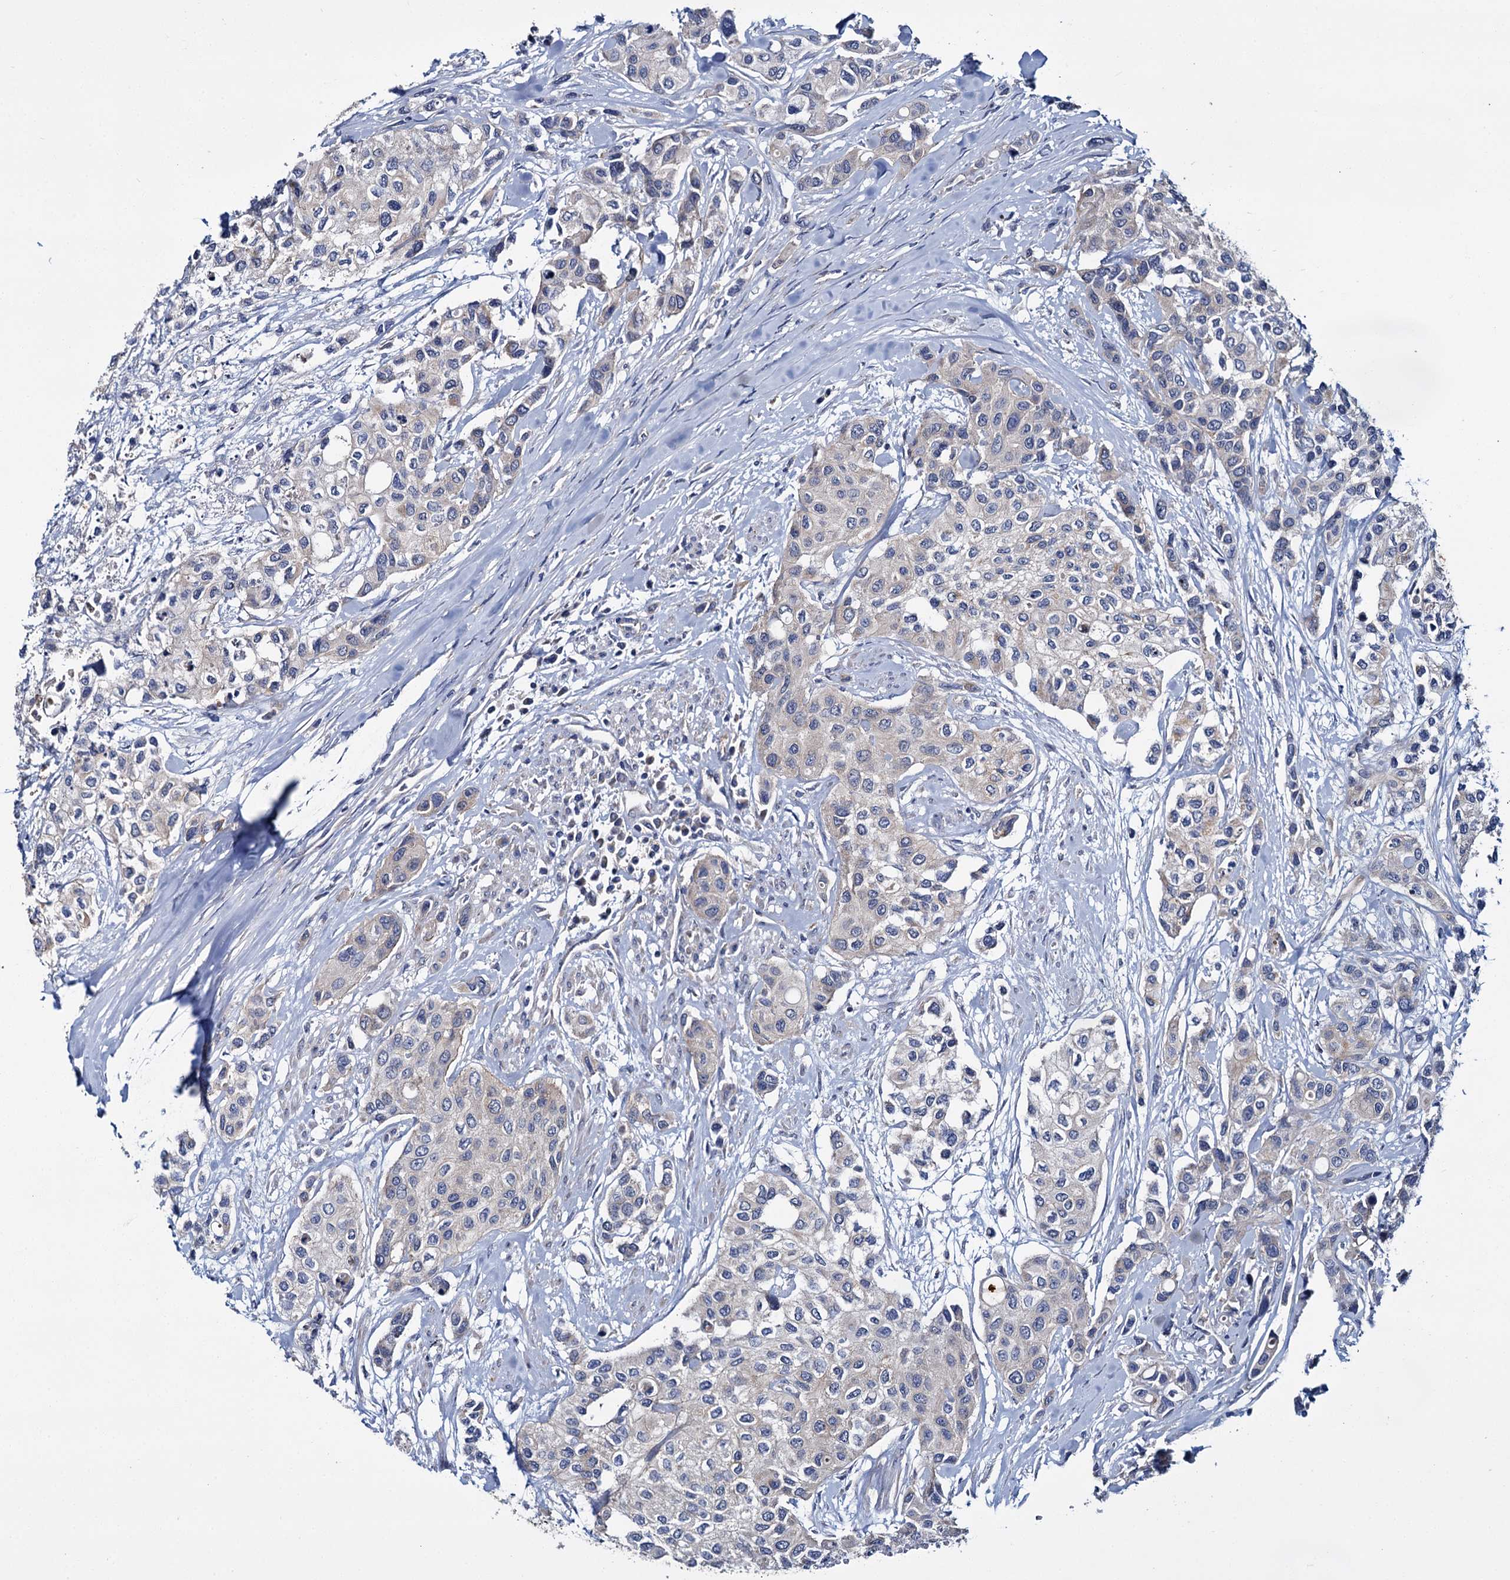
{"staining": {"intensity": "weak", "quantity": "<25%", "location": "cytoplasmic/membranous"}, "tissue": "urothelial cancer", "cell_type": "Tumor cells", "image_type": "cancer", "snomed": [{"axis": "morphology", "description": "Normal tissue, NOS"}, {"axis": "morphology", "description": "Urothelial carcinoma, High grade"}, {"axis": "topography", "description": "Vascular tissue"}, {"axis": "topography", "description": "Urinary bladder"}], "caption": "High power microscopy histopathology image of an immunohistochemistry histopathology image of urothelial carcinoma (high-grade), revealing no significant positivity in tumor cells. Brightfield microscopy of immunohistochemistry stained with DAB (brown) and hematoxylin (blue), captured at high magnification.", "gene": "CEP295", "patient": {"sex": "female", "age": 56}}